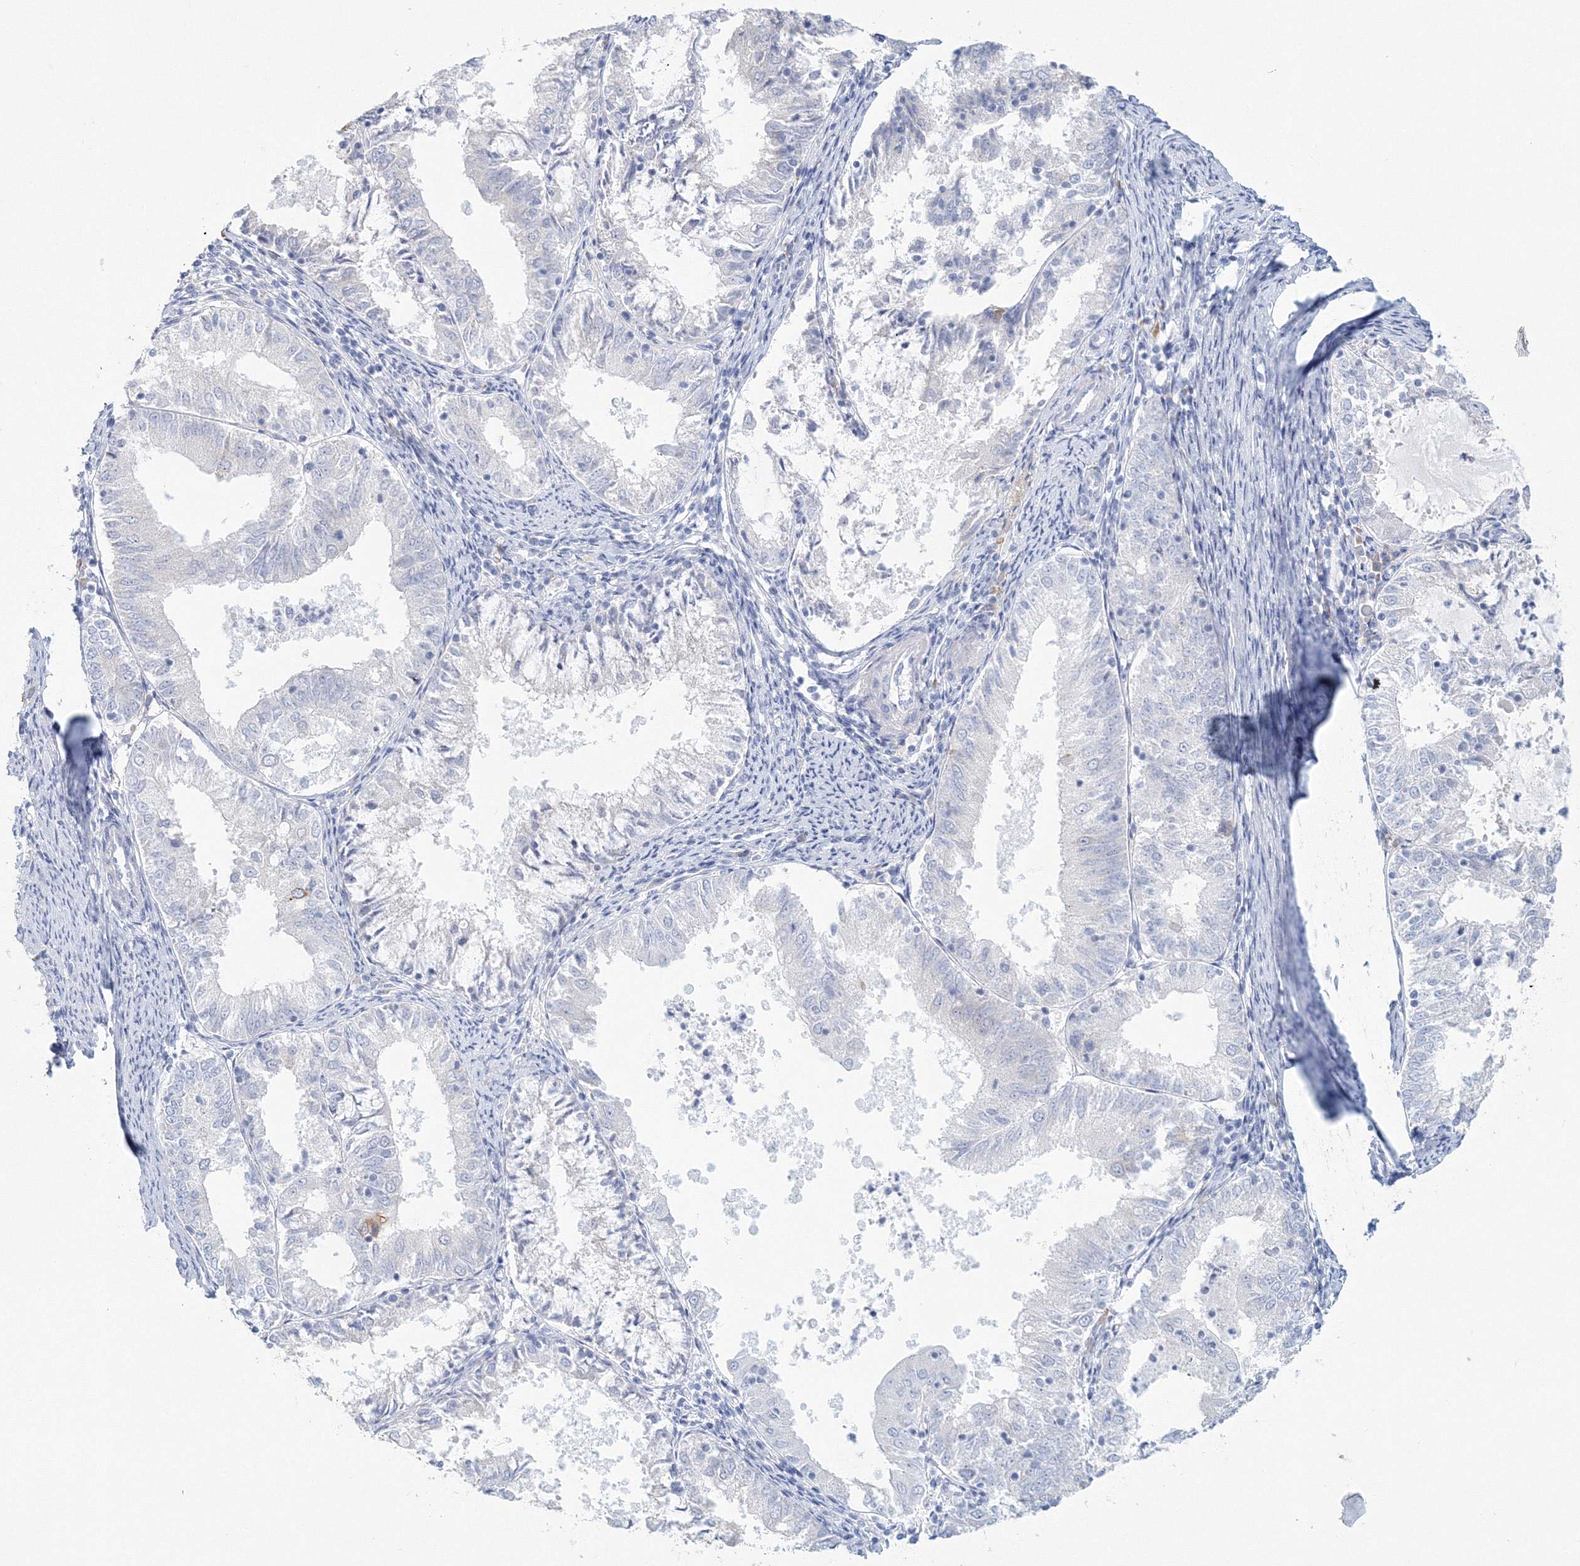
{"staining": {"intensity": "negative", "quantity": "none", "location": "none"}, "tissue": "endometrial cancer", "cell_type": "Tumor cells", "image_type": "cancer", "snomed": [{"axis": "morphology", "description": "Adenocarcinoma, NOS"}, {"axis": "topography", "description": "Endometrium"}], "caption": "The immunohistochemistry (IHC) micrograph has no significant positivity in tumor cells of endometrial adenocarcinoma tissue.", "gene": "VSIG1", "patient": {"sex": "female", "age": 57}}